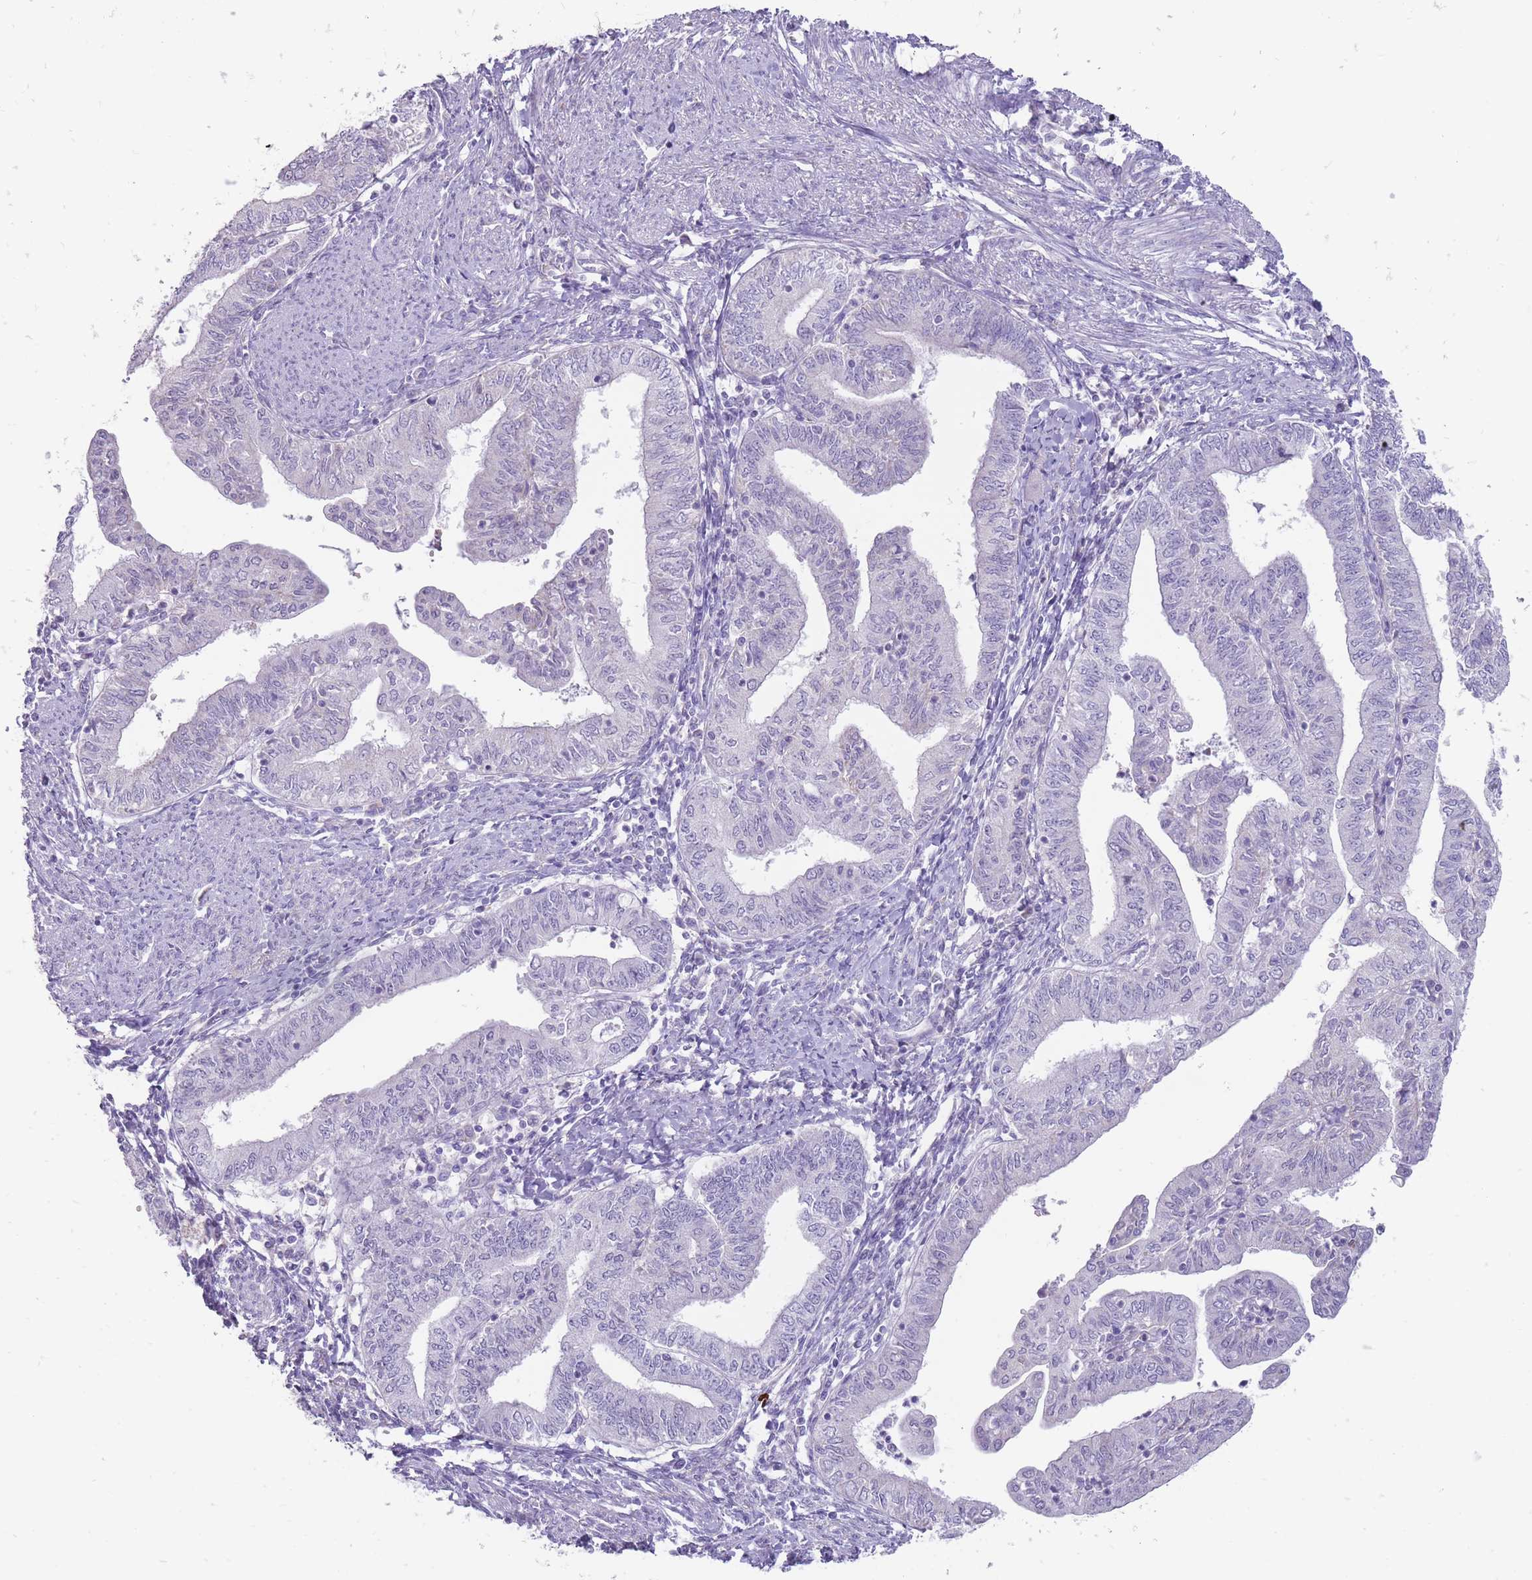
{"staining": {"intensity": "negative", "quantity": "none", "location": "none"}, "tissue": "endometrial cancer", "cell_type": "Tumor cells", "image_type": "cancer", "snomed": [{"axis": "morphology", "description": "Adenocarcinoma, NOS"}, {"axis": "topography", "description": "Endometrium"}], "caption": "Immunohistochemistry (IHC) of adenocarcinoma (endometrial) demonstrates no positivity in tumor cells. (DAB (3,3'-diaminobenzidine) IHC with hematoxylin counter stain).", "gene": "ERICH4", "patient": {"sex": "female", "age": 66}}